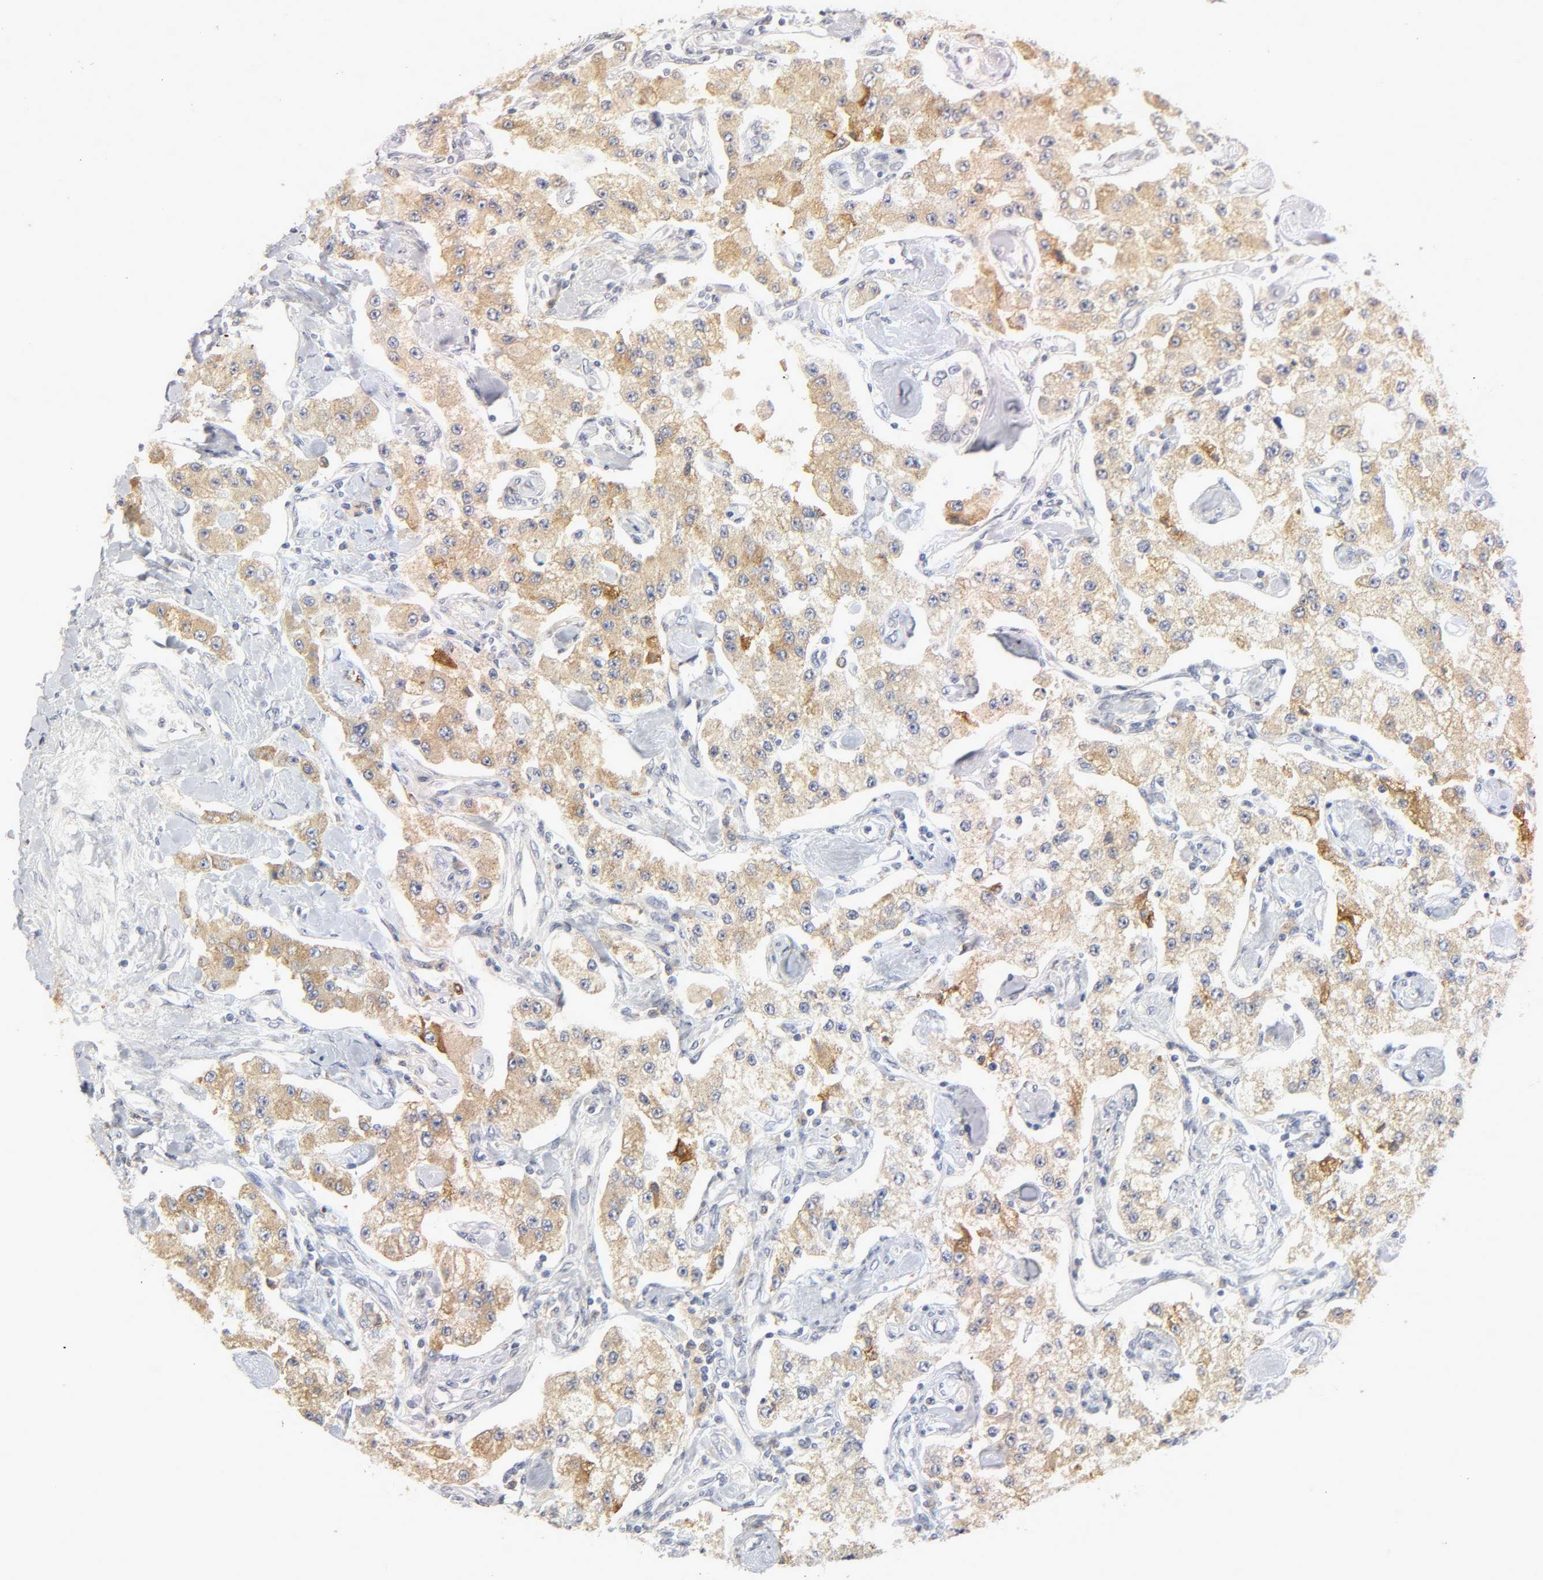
{"staining": {"intensity": "moderate", "quantity": ">75%", "location": "cytoplasmic/membranous"}, "tissue": "carcinoid", "cell_type": "Tumor cells", "image_type": "cancer", "snomed": [{"axis": "morphology", "description": "Carcinoid, malignant, NOS"}, {"axis": "topography", "description": "Pancreas"}], "caption": "Carcinoid stained for a protein displays moderate cytoplasmic/membranous positivity in tumor cells. (DAB (3,3'-diaminobenzidine) = brown stain, brightfield microscopy at high magnification).", "gene": "POR", "patient": {"sex": "male", "age": 41}}